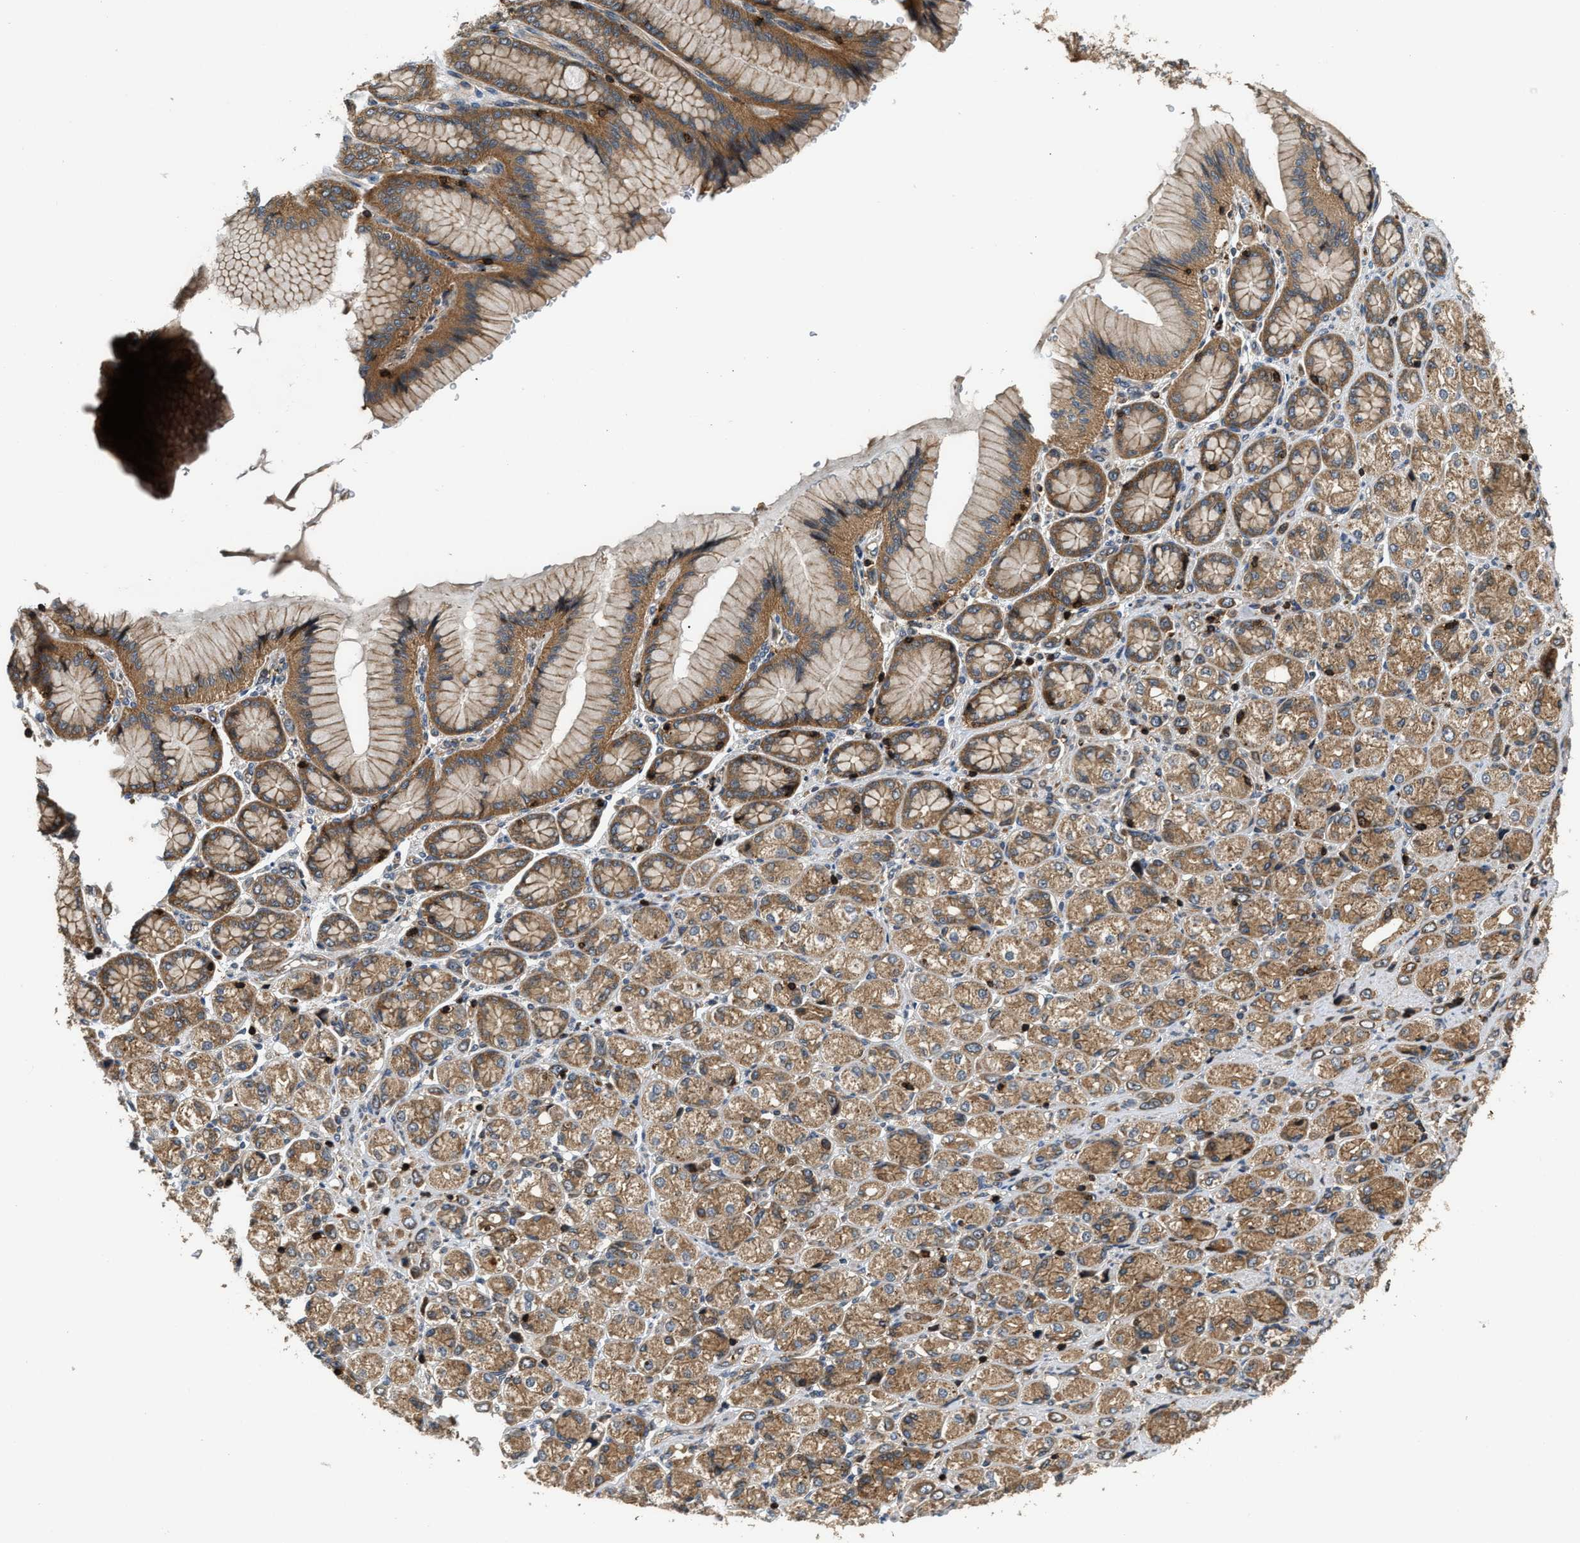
{"staining": {"intensity": "moderate", "quantity": ">75%", "location": "cytoplasmic/membranous"}, "tissue": "stomach cancer", "cell_type": "Tumor cells", "image_type": "cancer", "snomed": [{"axis": "morphology", "description": "Adenocarcinoma, NOS"}, {"axis": "topography", "description": "Stomach"}], "caption": "Protein expression by immunohistochemistry (IHC) shows moderate cytoplasmic/membranous positivity in approximately >75% of tumor cells in stomach cancer (adenocarcinoma). Using DAB (brown) and hematoxylin (blue) stains, captured at high magnification using brightfield microscopy.", "gene": "SNX5", "patient": {"sex": "female", "age": 65}}